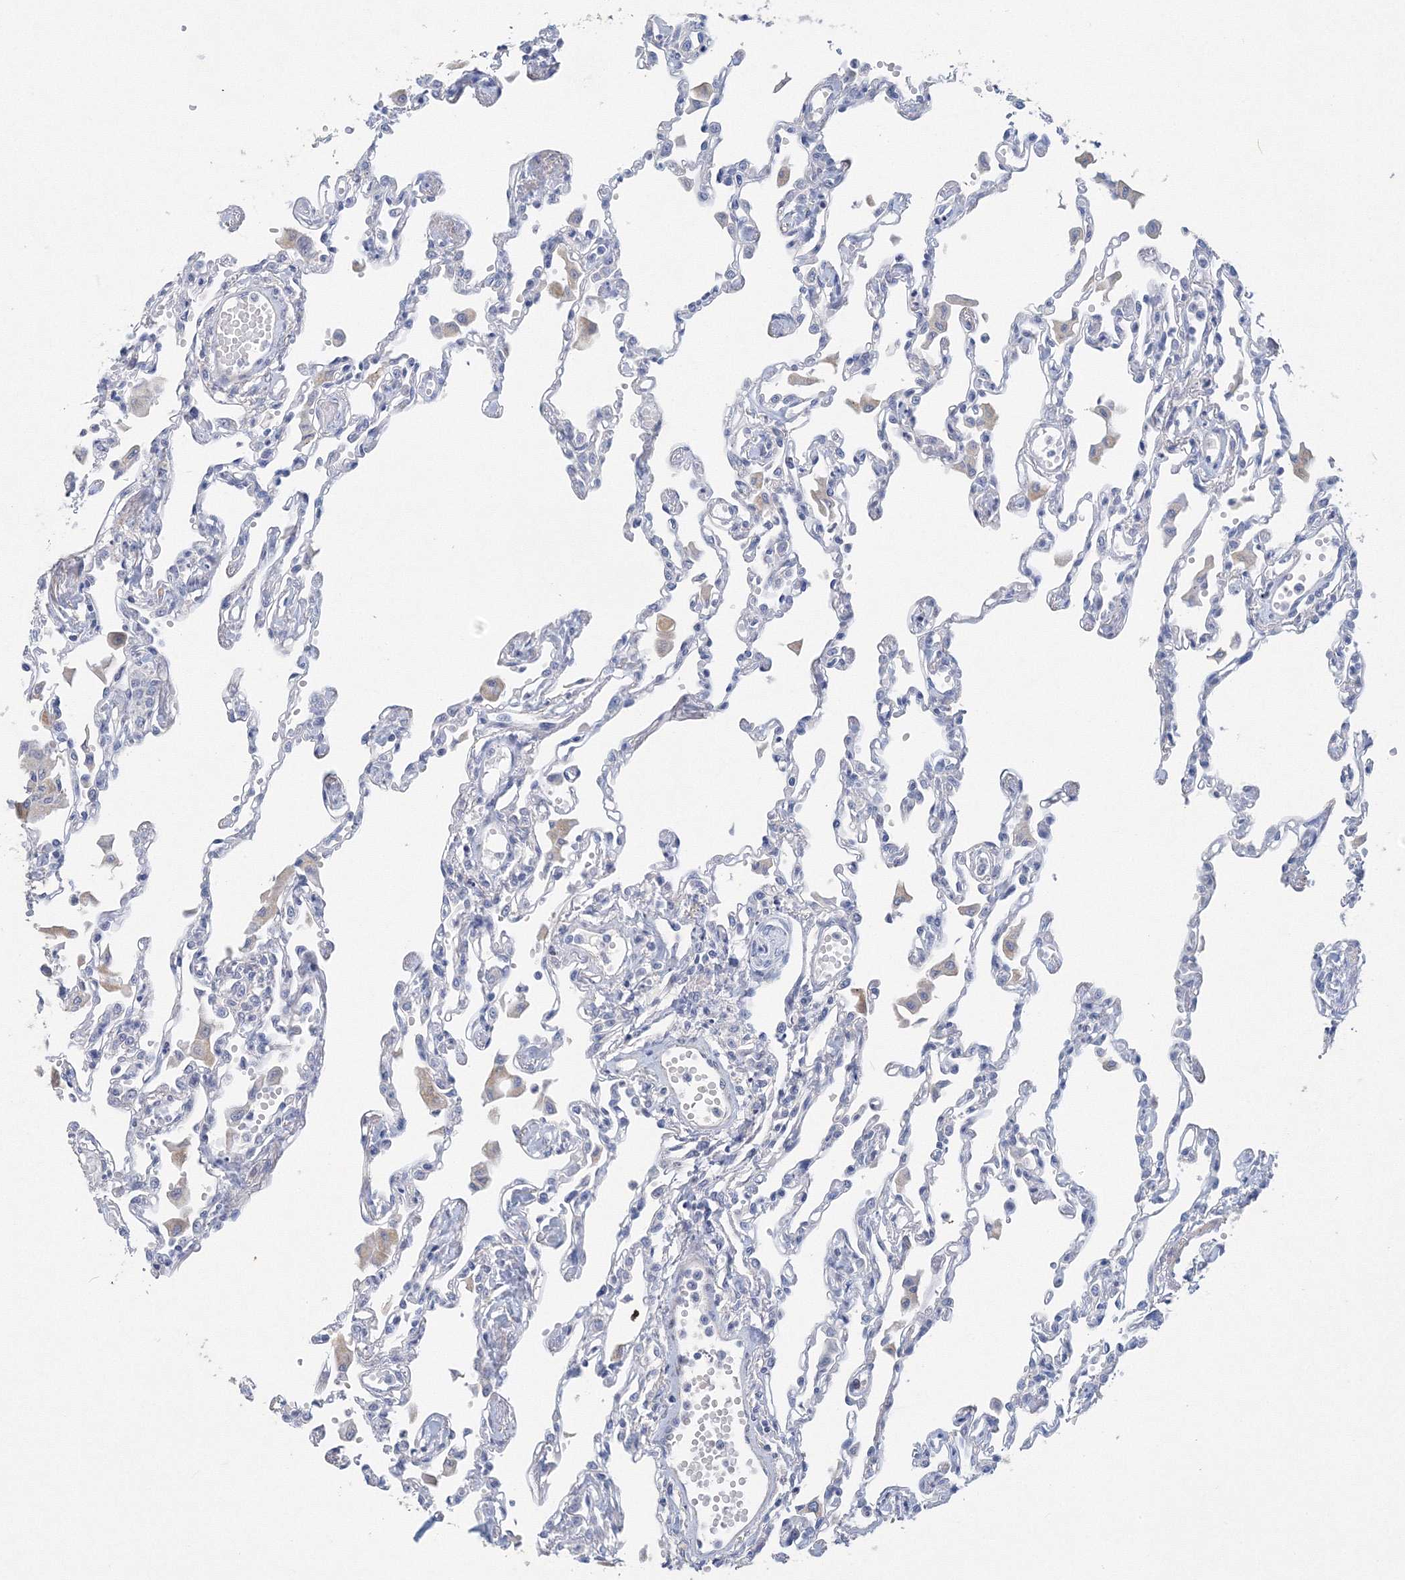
{"staining": {"intensity": "negative", "quantity": "none", "location": "none"}, "tissue": "lung", "cell_type": "Alveolar cells", "image_type": "normal", "snomed": [{"axis": "morphology", "description": "Normal tissue, NOS"}, {"axis": "topography", "description": "Bronchus"}, {"axis": "topography", "description": "Lung"}], "caption": "DAB immunohistochemical staining of normal human lung reveals no significant staining in alveolar cells. Nuclei are stained in blue.", "gene": "OSBPL6", "patient": {"sex": "female", "age": 49}}